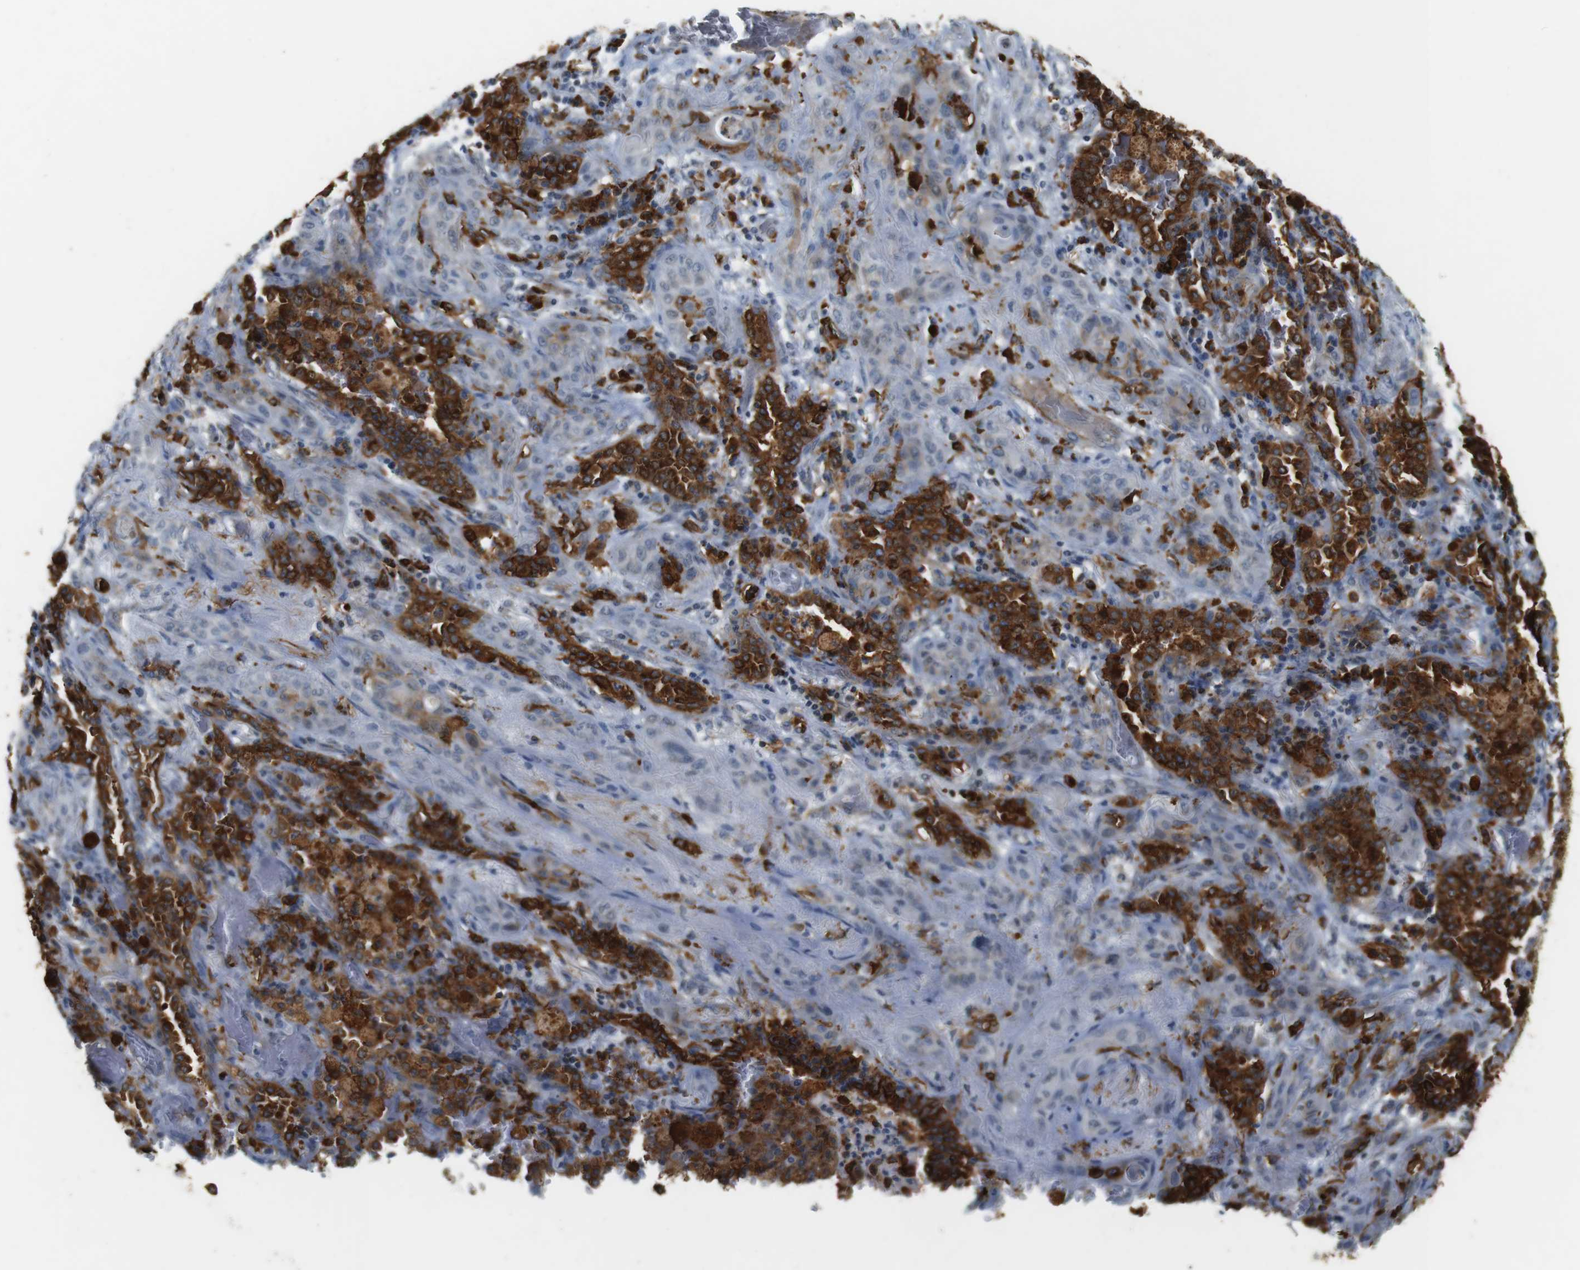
{"staining": {"intensity": "negative", "quantity": "none", "location": "none"}, "tissue": "lung cancer", "cell_type": "Tumor cells", "image_type": "cancer", "snomed": [{"axis": "morphology", "description": "Squamous cell carcinoma, NOS"}, {"axis": "topography", "description": "Lung"}], "caption": "IHC photomicrograph of neoplastic tissue: lung cancer stained with DAB (3,3'-diaminobenzidine) reveals no significant protein expression in tumor cells. Nuclei are stained in blue.", "gene": "HLA-DRA", "patient": {"sex": "female", "age": 47}}